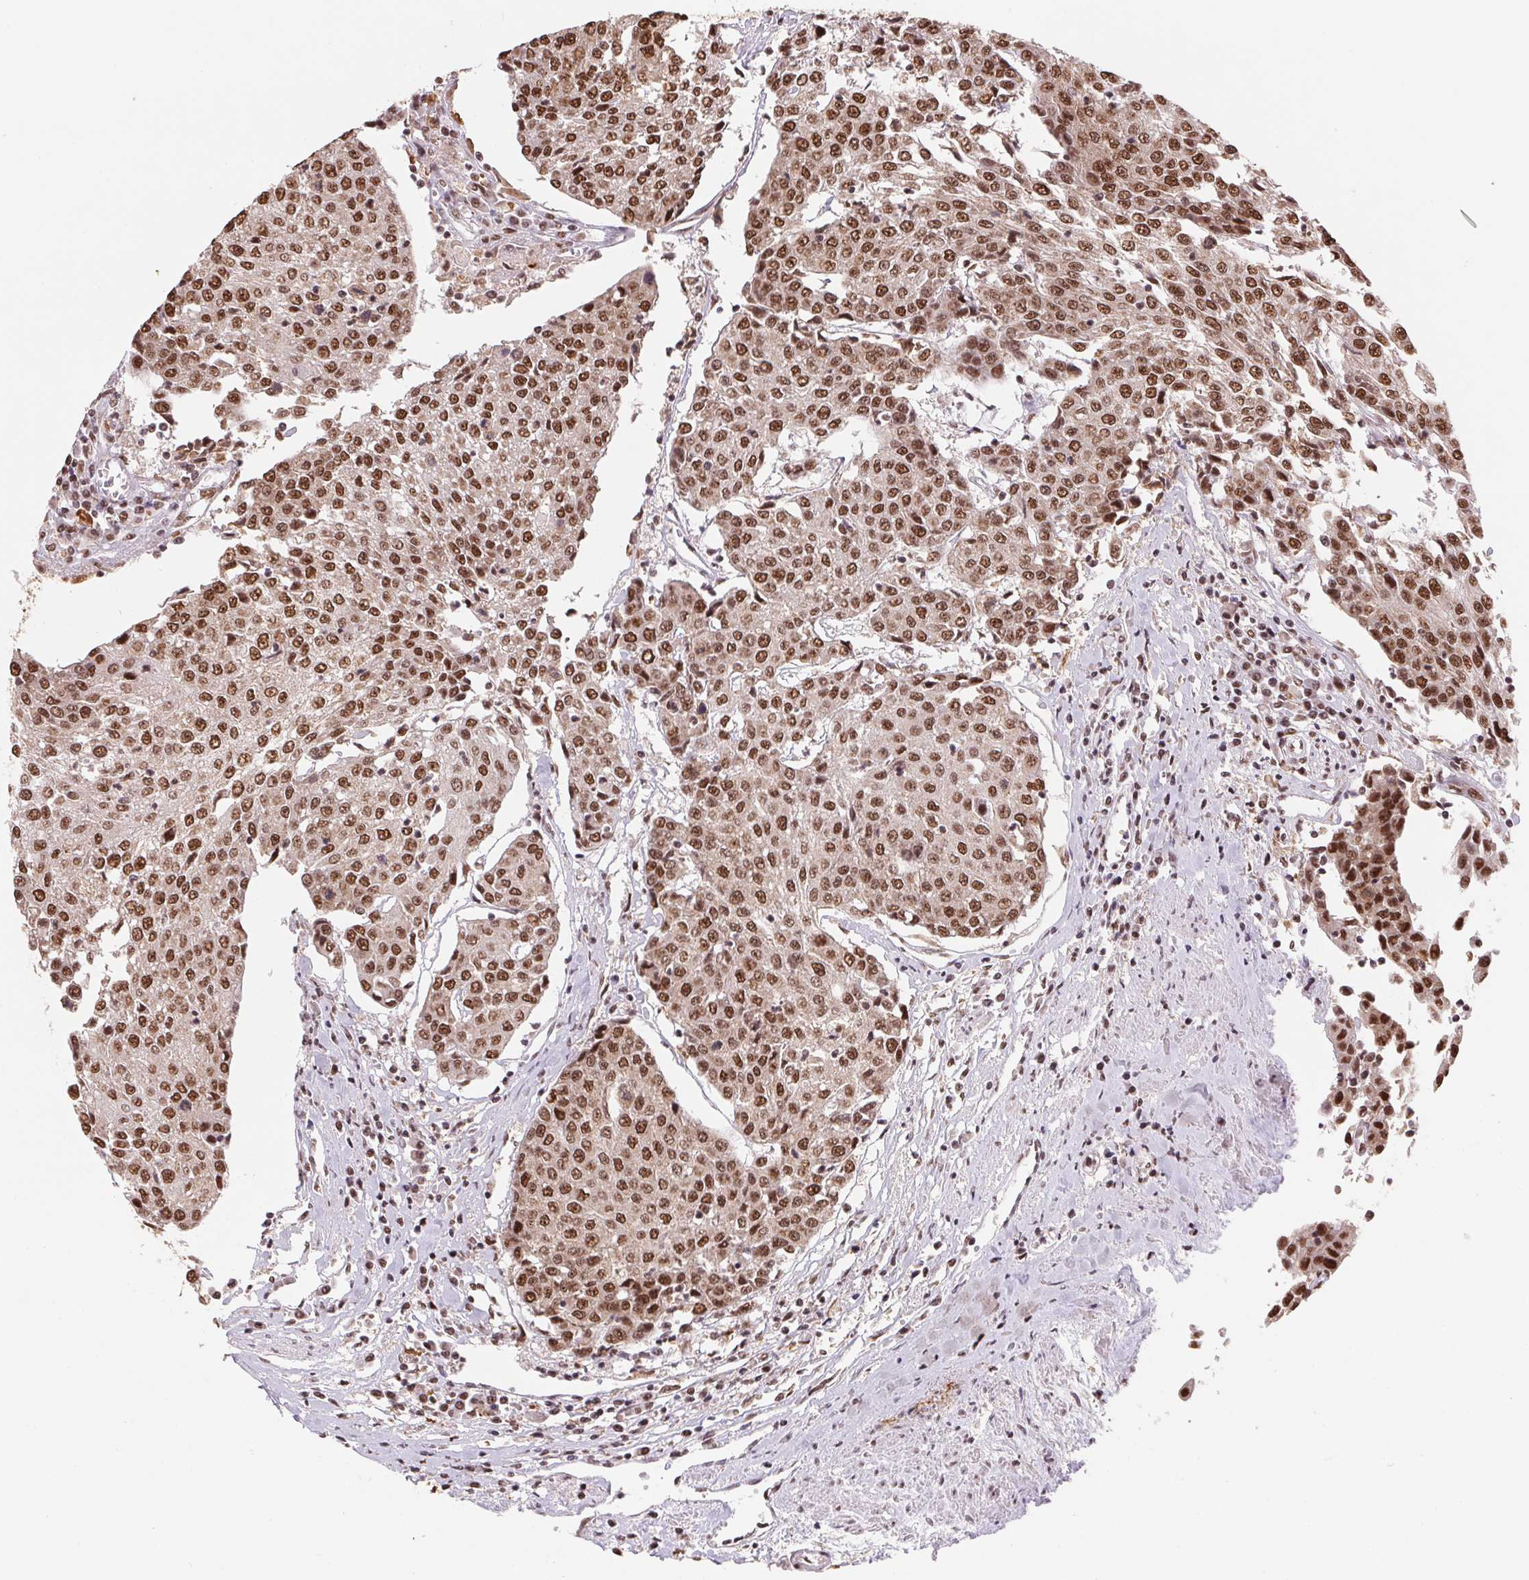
{"staining": {"intensity": "moderate", "quantity": ">75%", "location": "nuclear"}, "tissue": "urothelial cancer", "cell_type": "Tumor cells", "image_type": "cancer", "snomed": [{"axis": "morphology", "description": "Urothelial carcinoma, High grade"}, {"axis": "topography", "description": "Urinary bladder"}], "caption": "Brown immunohistochemical staining in human urothelial carcinoma (high-grade) displays moderate nuclear staining in approximately >75% of tumor cells.", "gene": "SNRPG", "patient": {"sex": "female", "age": 85}}